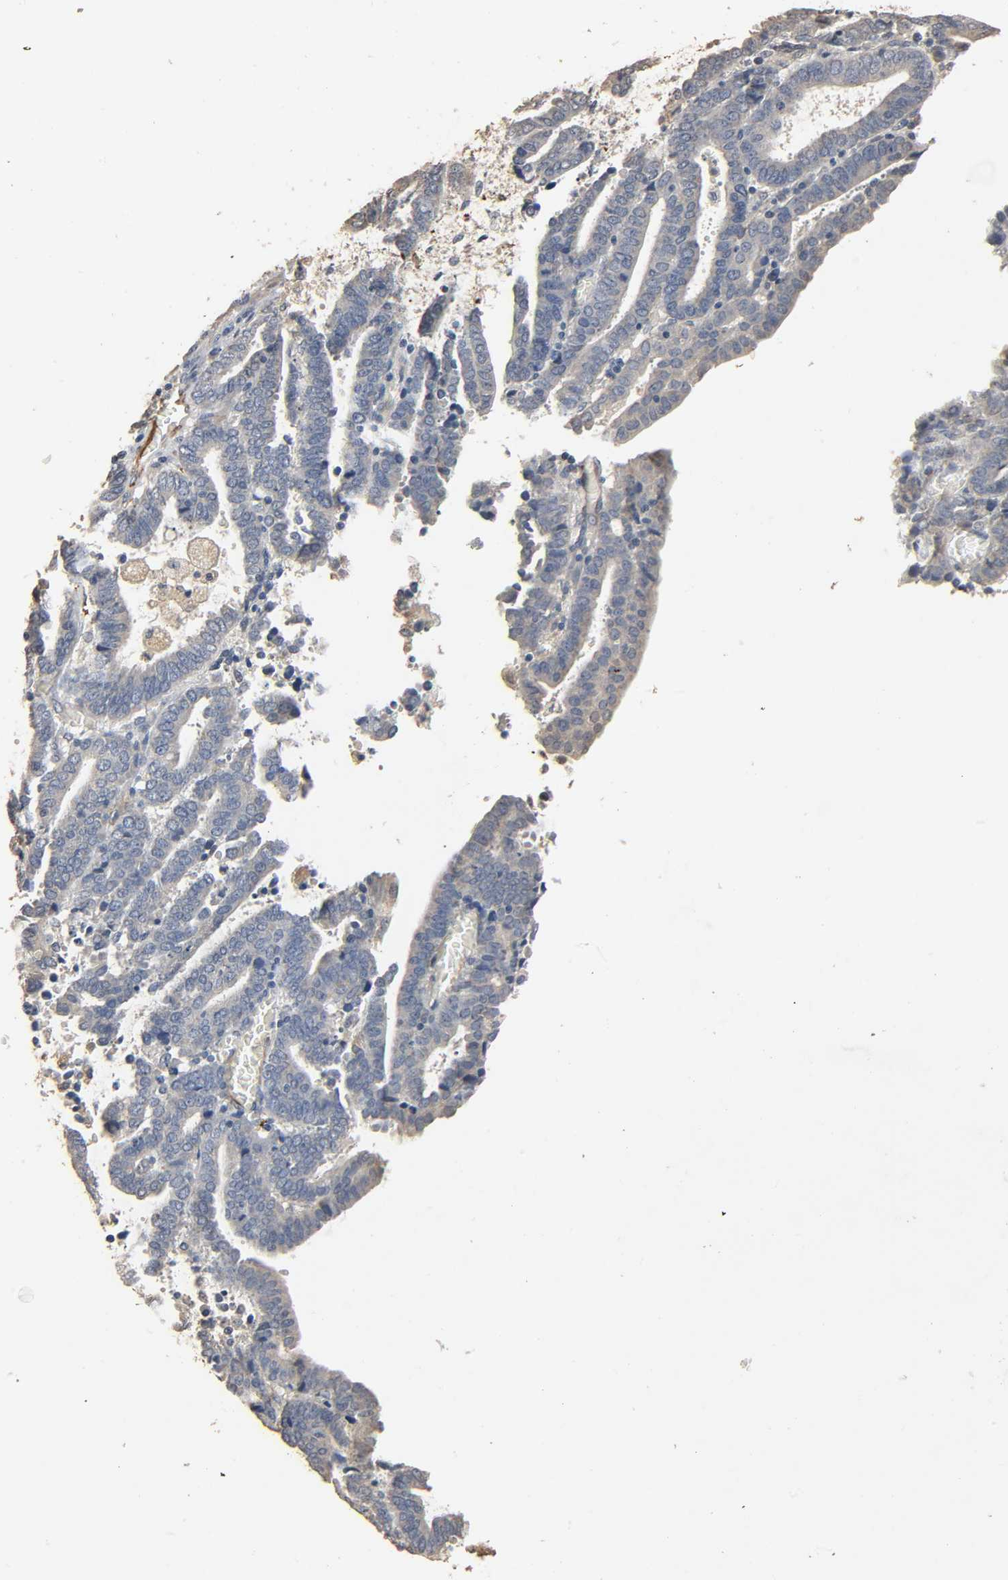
{"staining": {"intensity": "weak", "quantity": ">75%", "location": "cytoplasmic/membranous"}, "tissue": "endometrial cancer", "cell_type": "Tumor cells", "image_type": "cancer", "snomed": [{"axis": "morphology", "description": "Adenocarcinoma, NOS"}, {"axis": "topography", "description": "Uterus"}], "caption": "IHC of human adenocarcinoma (endometrial) demonstrates low levels of weak cytoplasmic/membranous positivity in approximately >75% of tumor cells.", "gene": "GSTA3", "patient": {"sex": "female", "age": 83}}